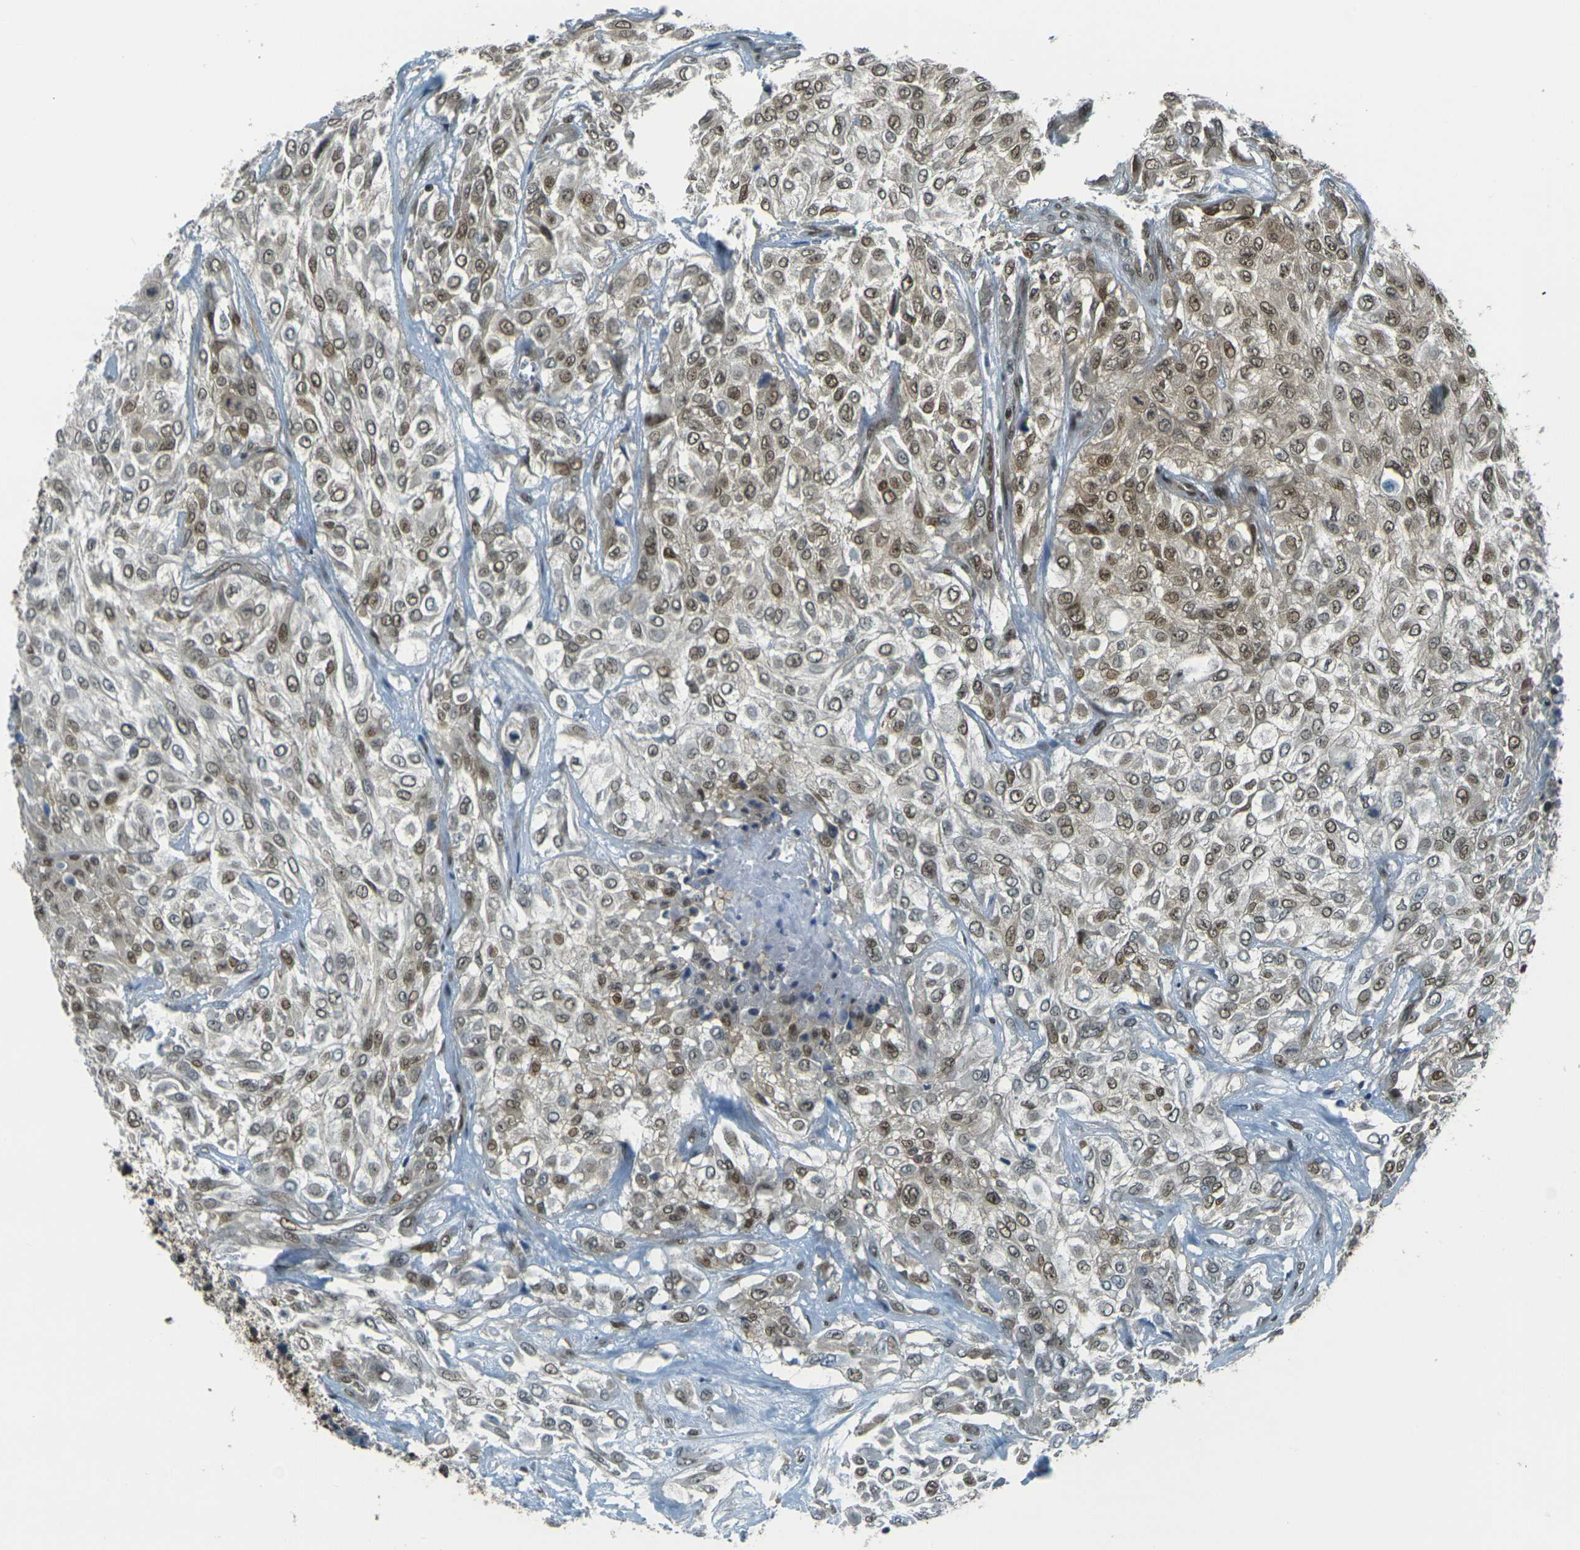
{"staining": {"intensity": "moderate", "quantity": ">75%", "location": "cytoplasmic/membranous,nuclear"}, "tissue": "urothelial cancer", "cell_type": "Tumor cells", "image_type": "cancer", "snomed": [{"axis": "morphology", "description": "Urothelial carcinoma, High grade"}, {"axis": "topography", "description": "Urinary bladder"}], "caption": "Immunohistochemical staining of urothelial cancer displays medium levels of moderate cytoplasmic/membranous and nuclear staining in about >75% of tumor cells.", "gene": "NHEJ1", "patient": {"sex": "male", "age": 57}}